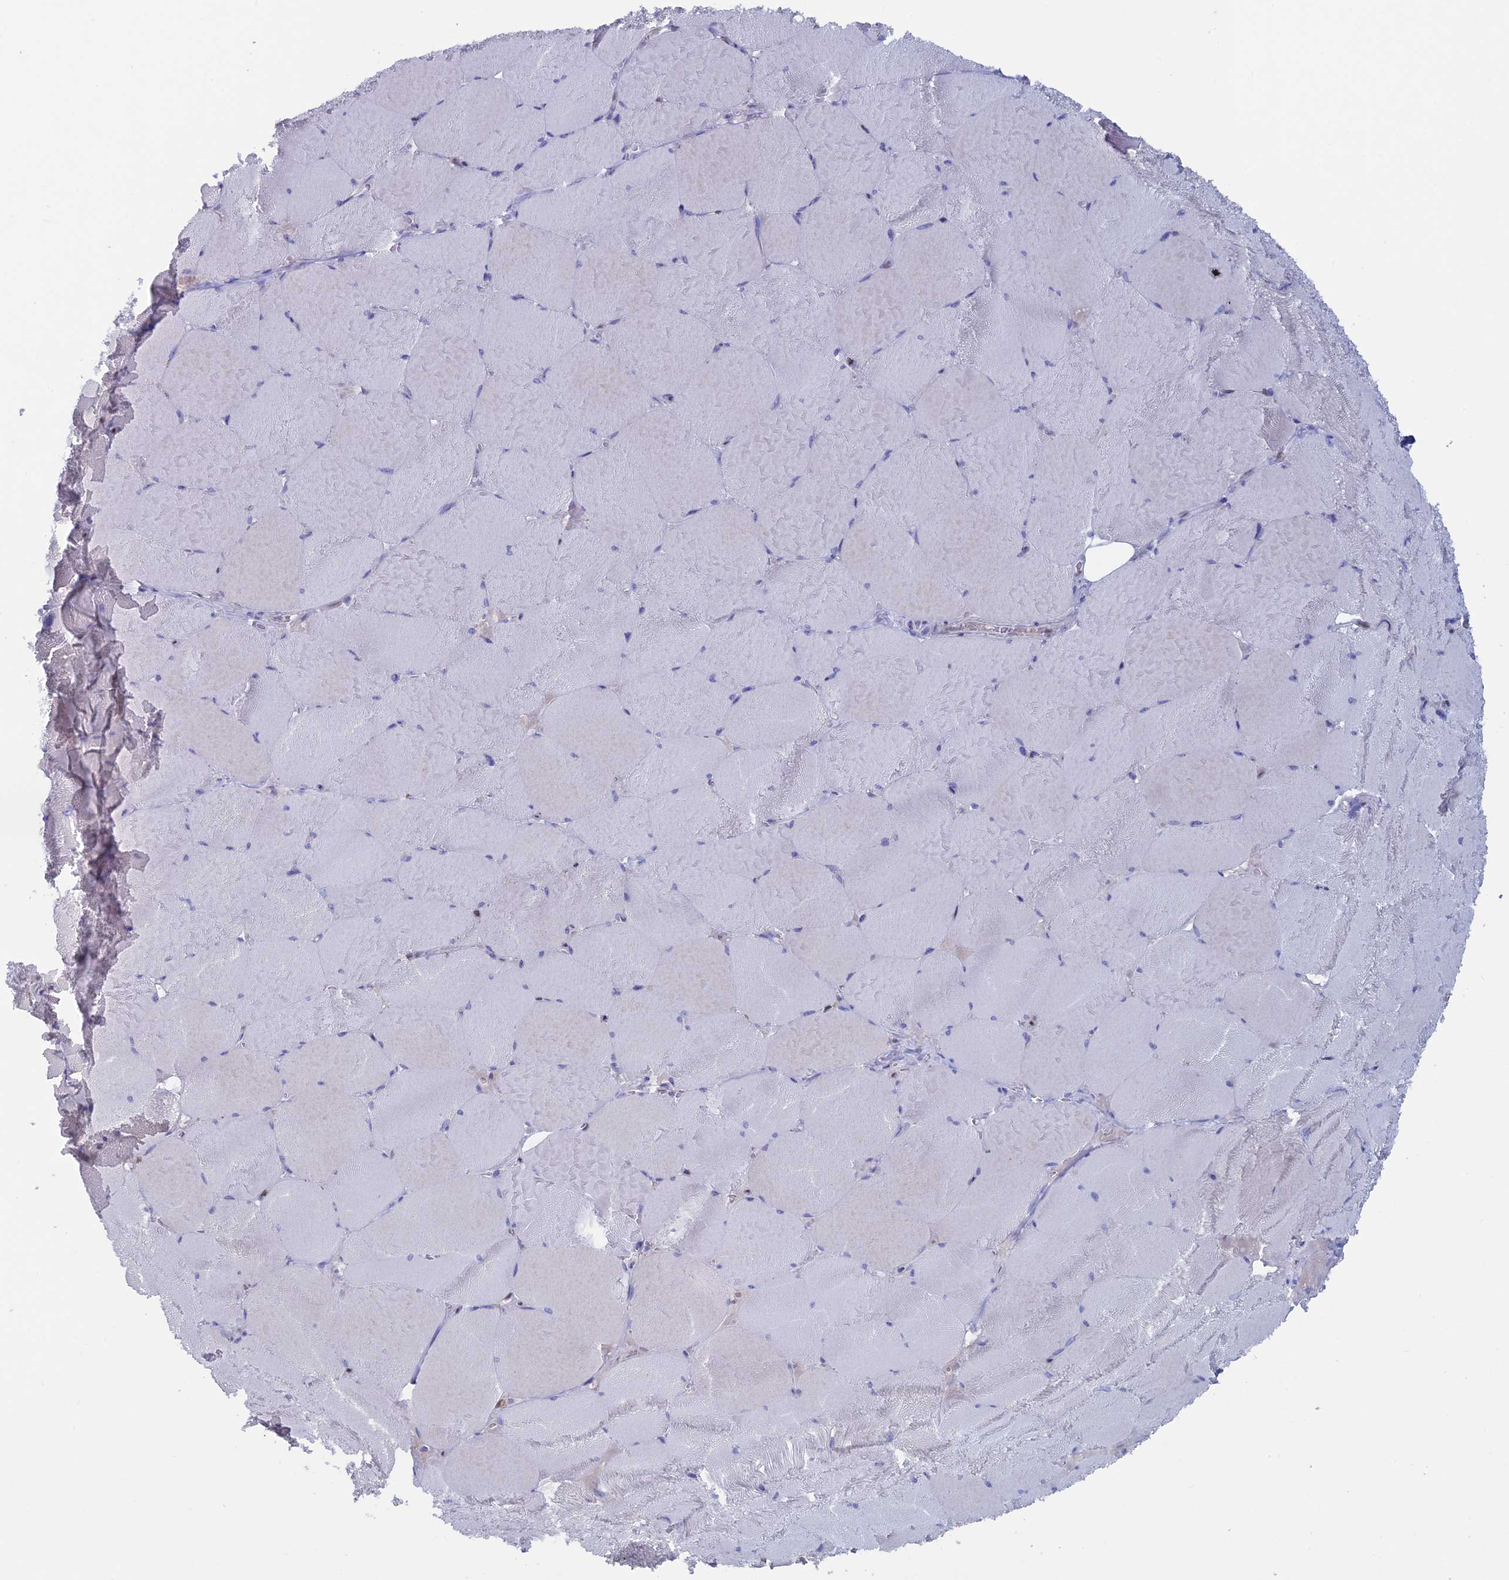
{"staining": {"intensity": "negative", "quantity": "none", "location": "none"}, "tissue": "skeletal muscle", "cell_type": "Myocytes", "image_type": "normal", "snomed": [{"axis": "morphology", "description": "Normal tissue, NOS"}, {"axis": "topography", "description": "Skeletal muscle"}, {"axis": "topography", "description": "Head-Neck"}], "caption": "Myocytes are negative for protein expression in normal human skeletal muscle. The staining was performed using DAB to visualize the protein expression in brown, while the nuclei were stained in blue with hematoxylin (Magnification: 20x).", "gene": "NOL4L", "patient": {"sex": "male", "age": 66}}